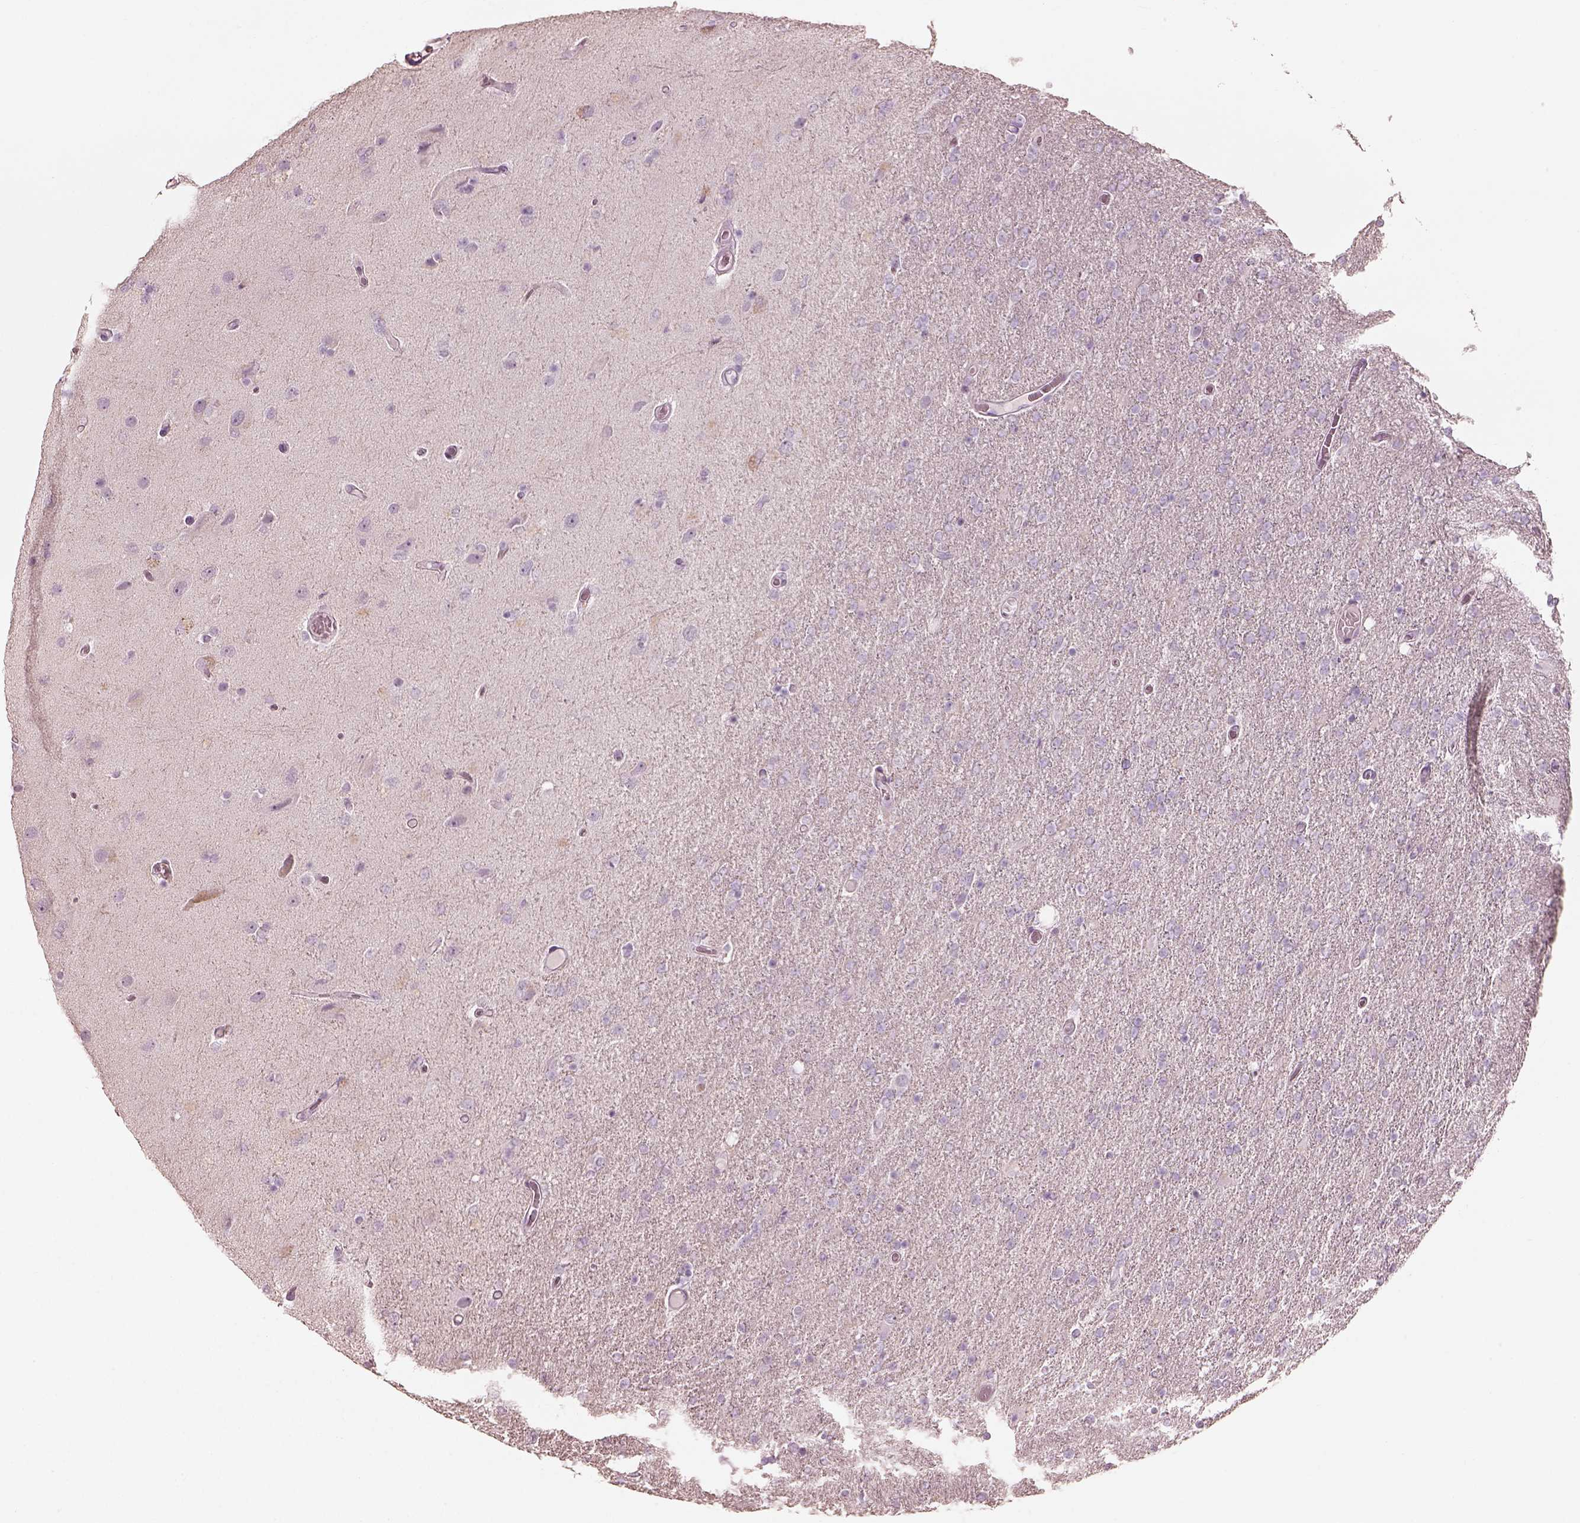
{"staining": {"intensity": "negative", "quantity": "none", "location": "none"}, "tissue": "glioma", "cell_type": "Tumor cells", "image_type": "cancer", "snomed": [{"axis": "morphology", "description": "Glioma, malignant, High grade"}, {"axis": "topography", "description": "Cerebral cortex"}], "caption": "Immunohistochemical staining of high-grade glioma (malignant) exhibits no significant positivity in tumor cells.", "gene": "RSPH9", "patient": {"sex": "male", "age": 70}}